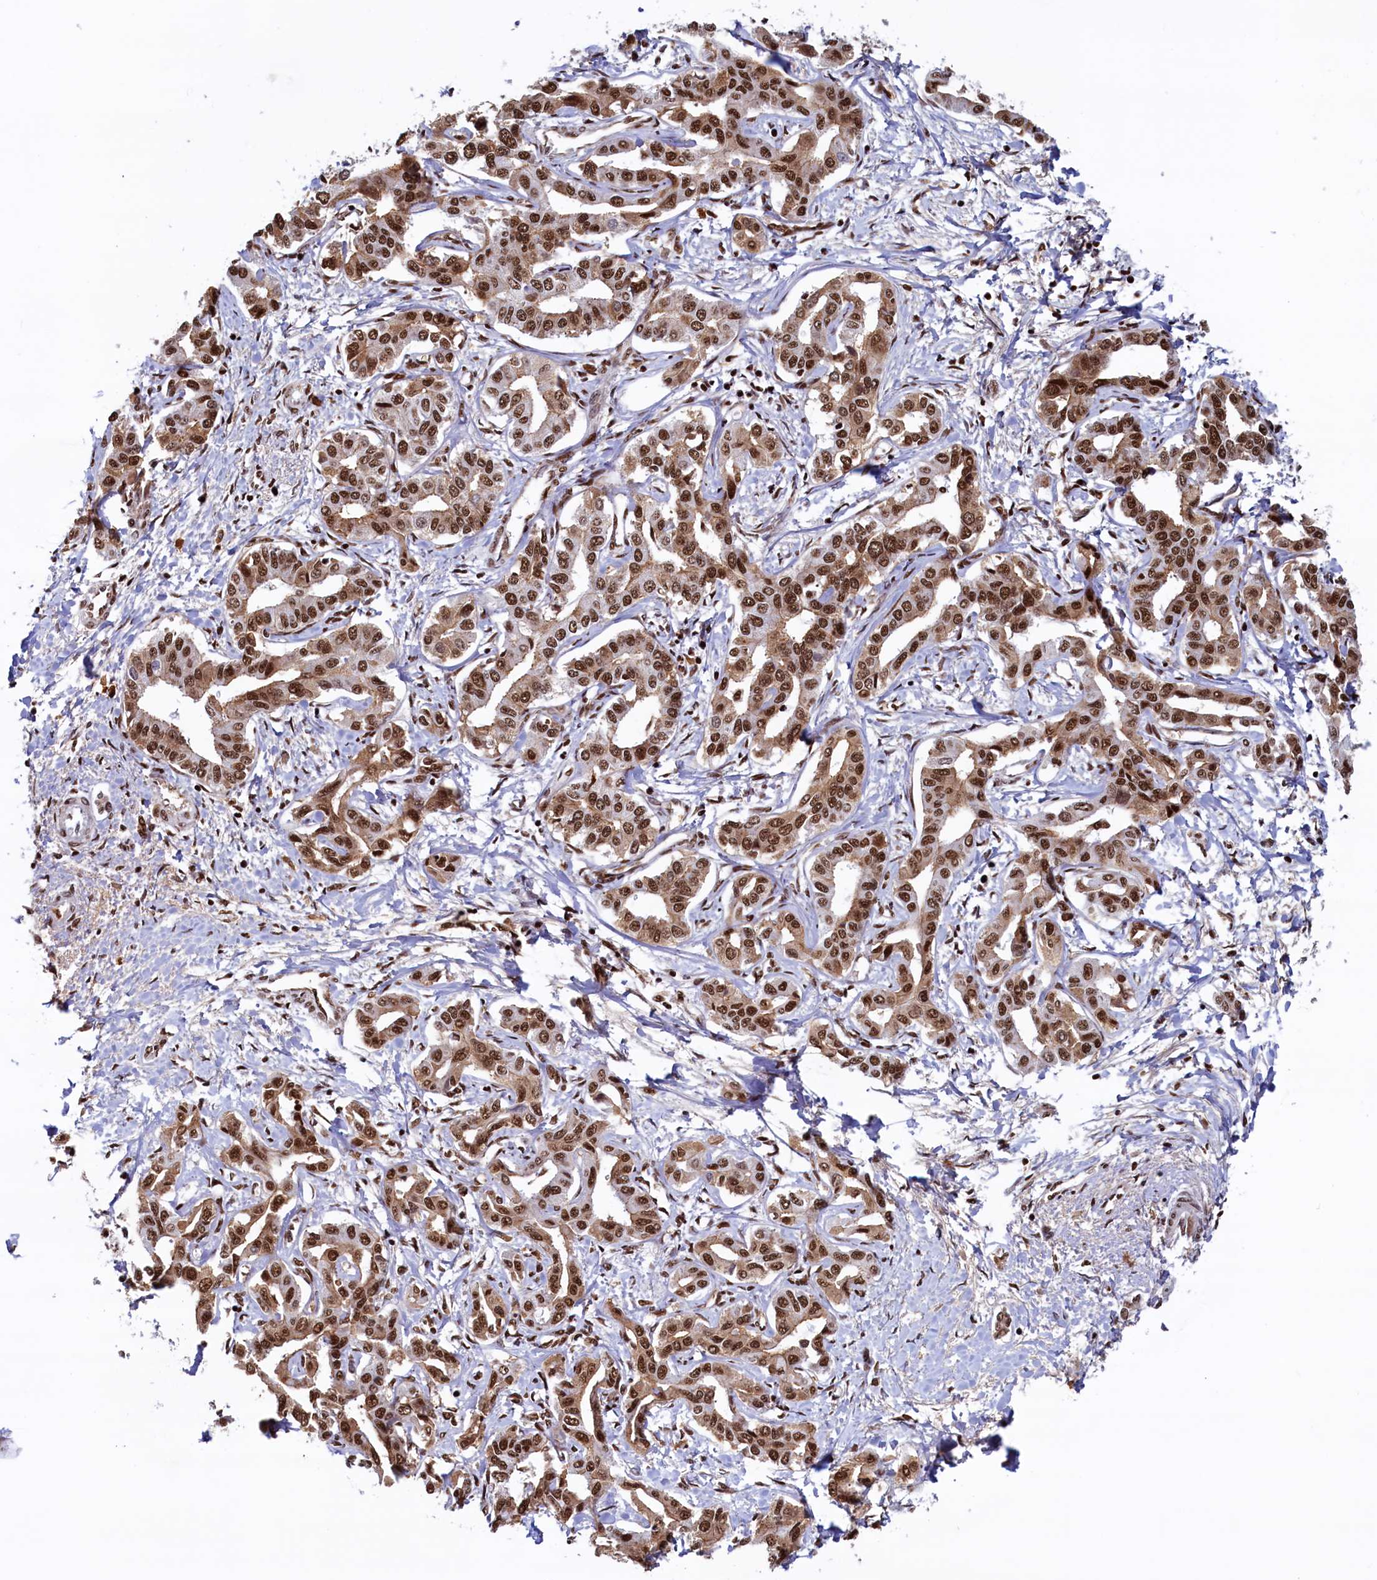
{"staining": {"intensity": "strong", "quantity": ">75%", "location": "cytoplasmic/membranous,nuclear"}, "tissue": "liver cancer", "cell_type": "Tumor cells", "image_type": "cancer", "snomed": [{"axis": "morphology", "description": "Cholangiocarcinoma"}, {"axis": "topography", "description": "Liver"}], "caption": "Immunohistochemistry (DAB (3,3'-diaminobenzidine)) staining of human cholangiocarcinoma (liver) exhibits strong cytoplasmic/membranous and nuclear protein staining in approximately >75% of tumor cells.", "gene": "ZC3H18", "patient": {"sex": "male", "age": 59}}